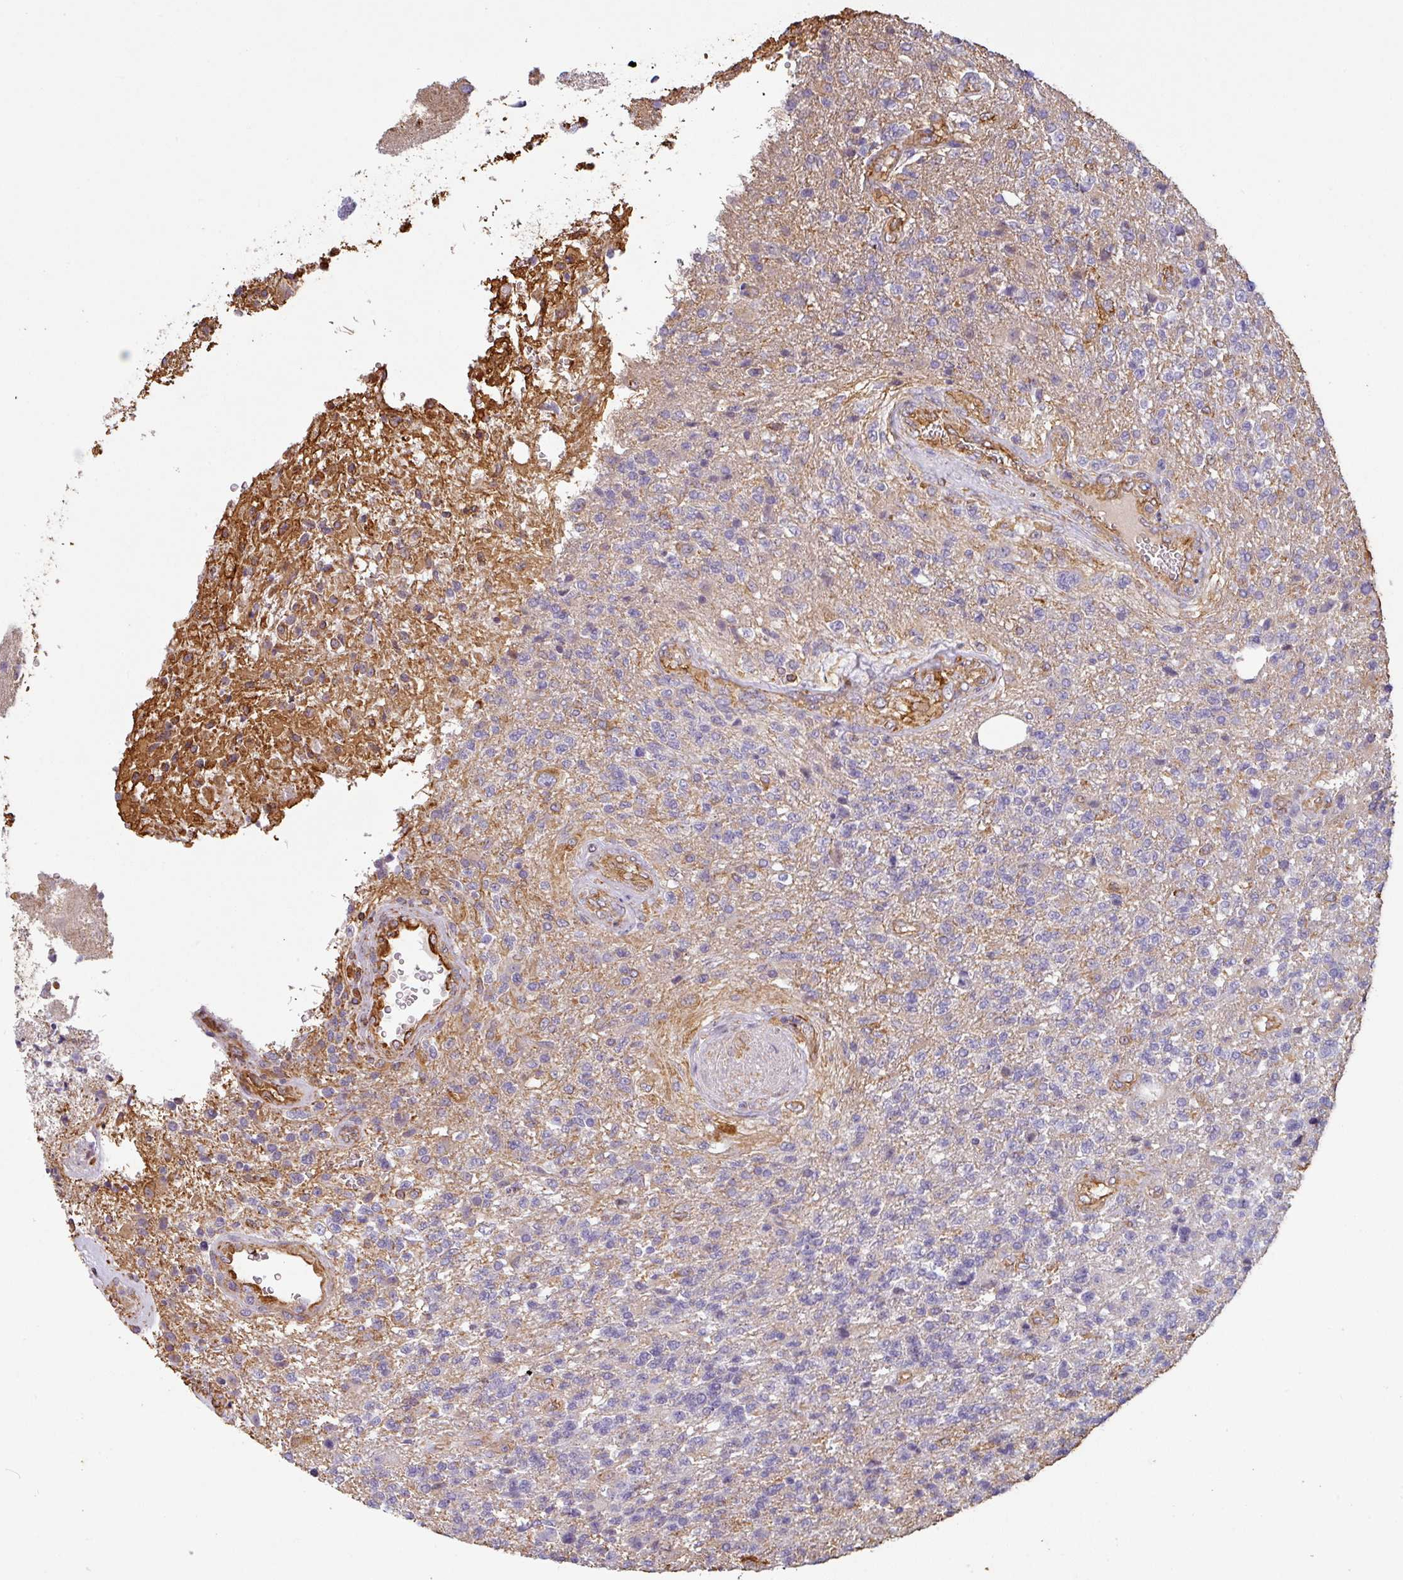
{"staining": {"intensity": "negative", "quantity": "none", "location": "none"}, "tissue": "glioma", "cell_type": "Tumor cells", "image_type": "cancer", "snomed": [{"axis": "morphology", "description": "Glioma, malignant, High grade"}, {"axis": "topography", "description": "Brain"}], "caption": "Protein analysis of malignant glioma (high-grade) displays no significant staining in tumor cells. The staining is performed using DAB (3,3'-diaminobenzidine) brown chromogen with nuclei counter-stained in using hematoxylin.", "gene": "ZNF280C", "patient": {"sex": "male", "age": 56}}